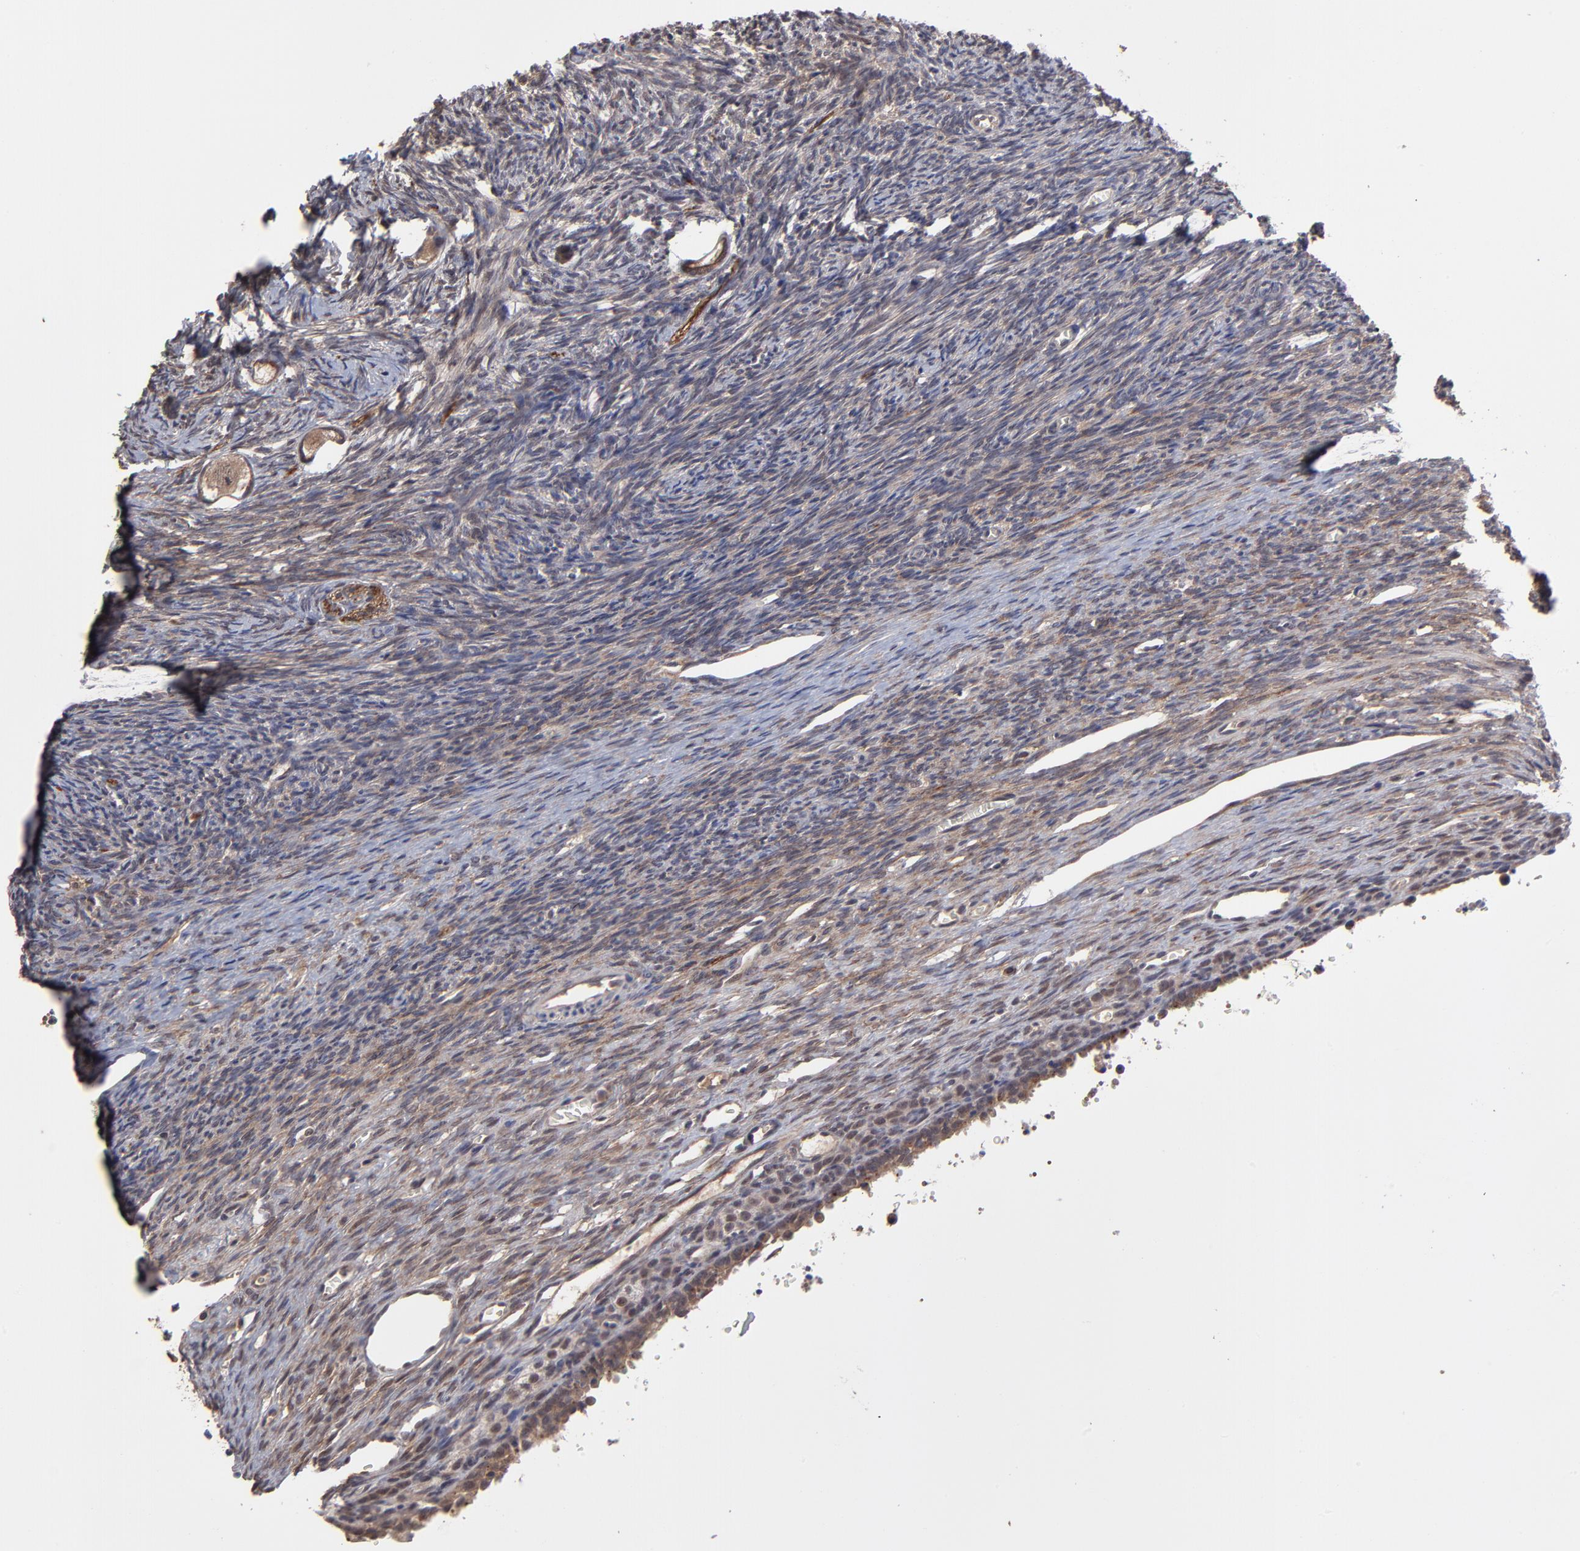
{"staining": {"intensity": "weak", "quantity": ">75%", "location": "cytoplasmic/membranous"}, "tissue": "ovary", "cell_type": "Follicle cells", "image_type": "normal", "snomed": [{"axis": "morphology", "description": "Normal tissue, NOS"}, {"axis": "topography", "description": "Ovary"}], "caption": "About >75% of follicle cells in normal ovary reveal weak cytoplasmic/membranous protein positivity as visualized by brown immunohistochemical staining.", "gene": "CHL1", "patient": {"sex": "female", "age": 27}}